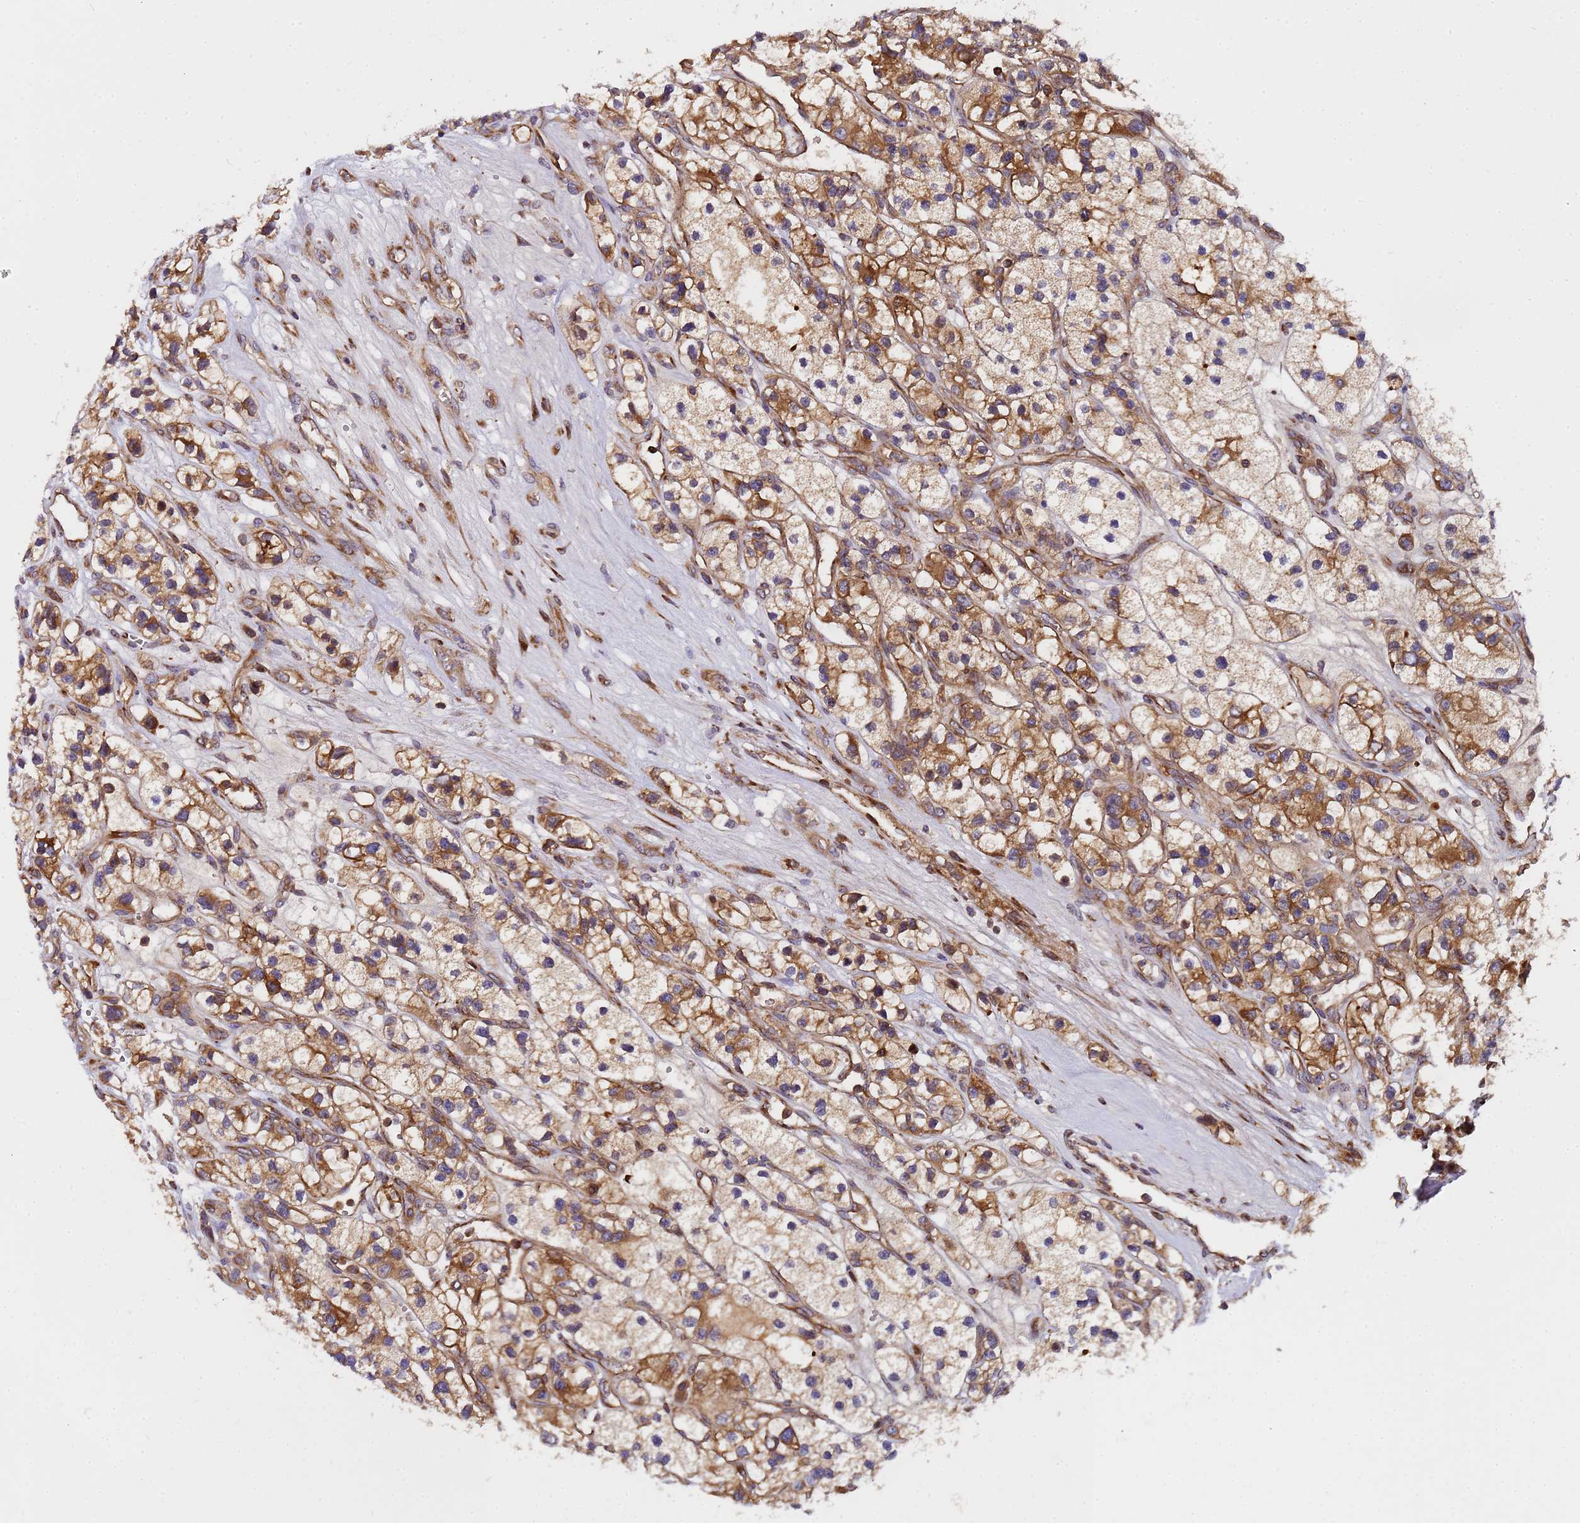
{"staining": {"intensity": "moderate", "quantity": ">75%", "location": "cytoplasmic/membranous"}, "tissue": "renal cancer", "cell_type": "Tumor cells", "image_type": "cancer", "snomed": [{"axis": "morphology", "description": "Adenocarcinoma, NOS"}, {"axis": "topography", "description": "Kidney"}], "caption": "Immunohistochemistry (IHC) (DAB) staining of renal cancer displays moderate cytoplasmic/membranous protein expression in about >75% of tumor cells.", "gene": "MOCS1", "patient": {"sex": "female", "age": 57}}